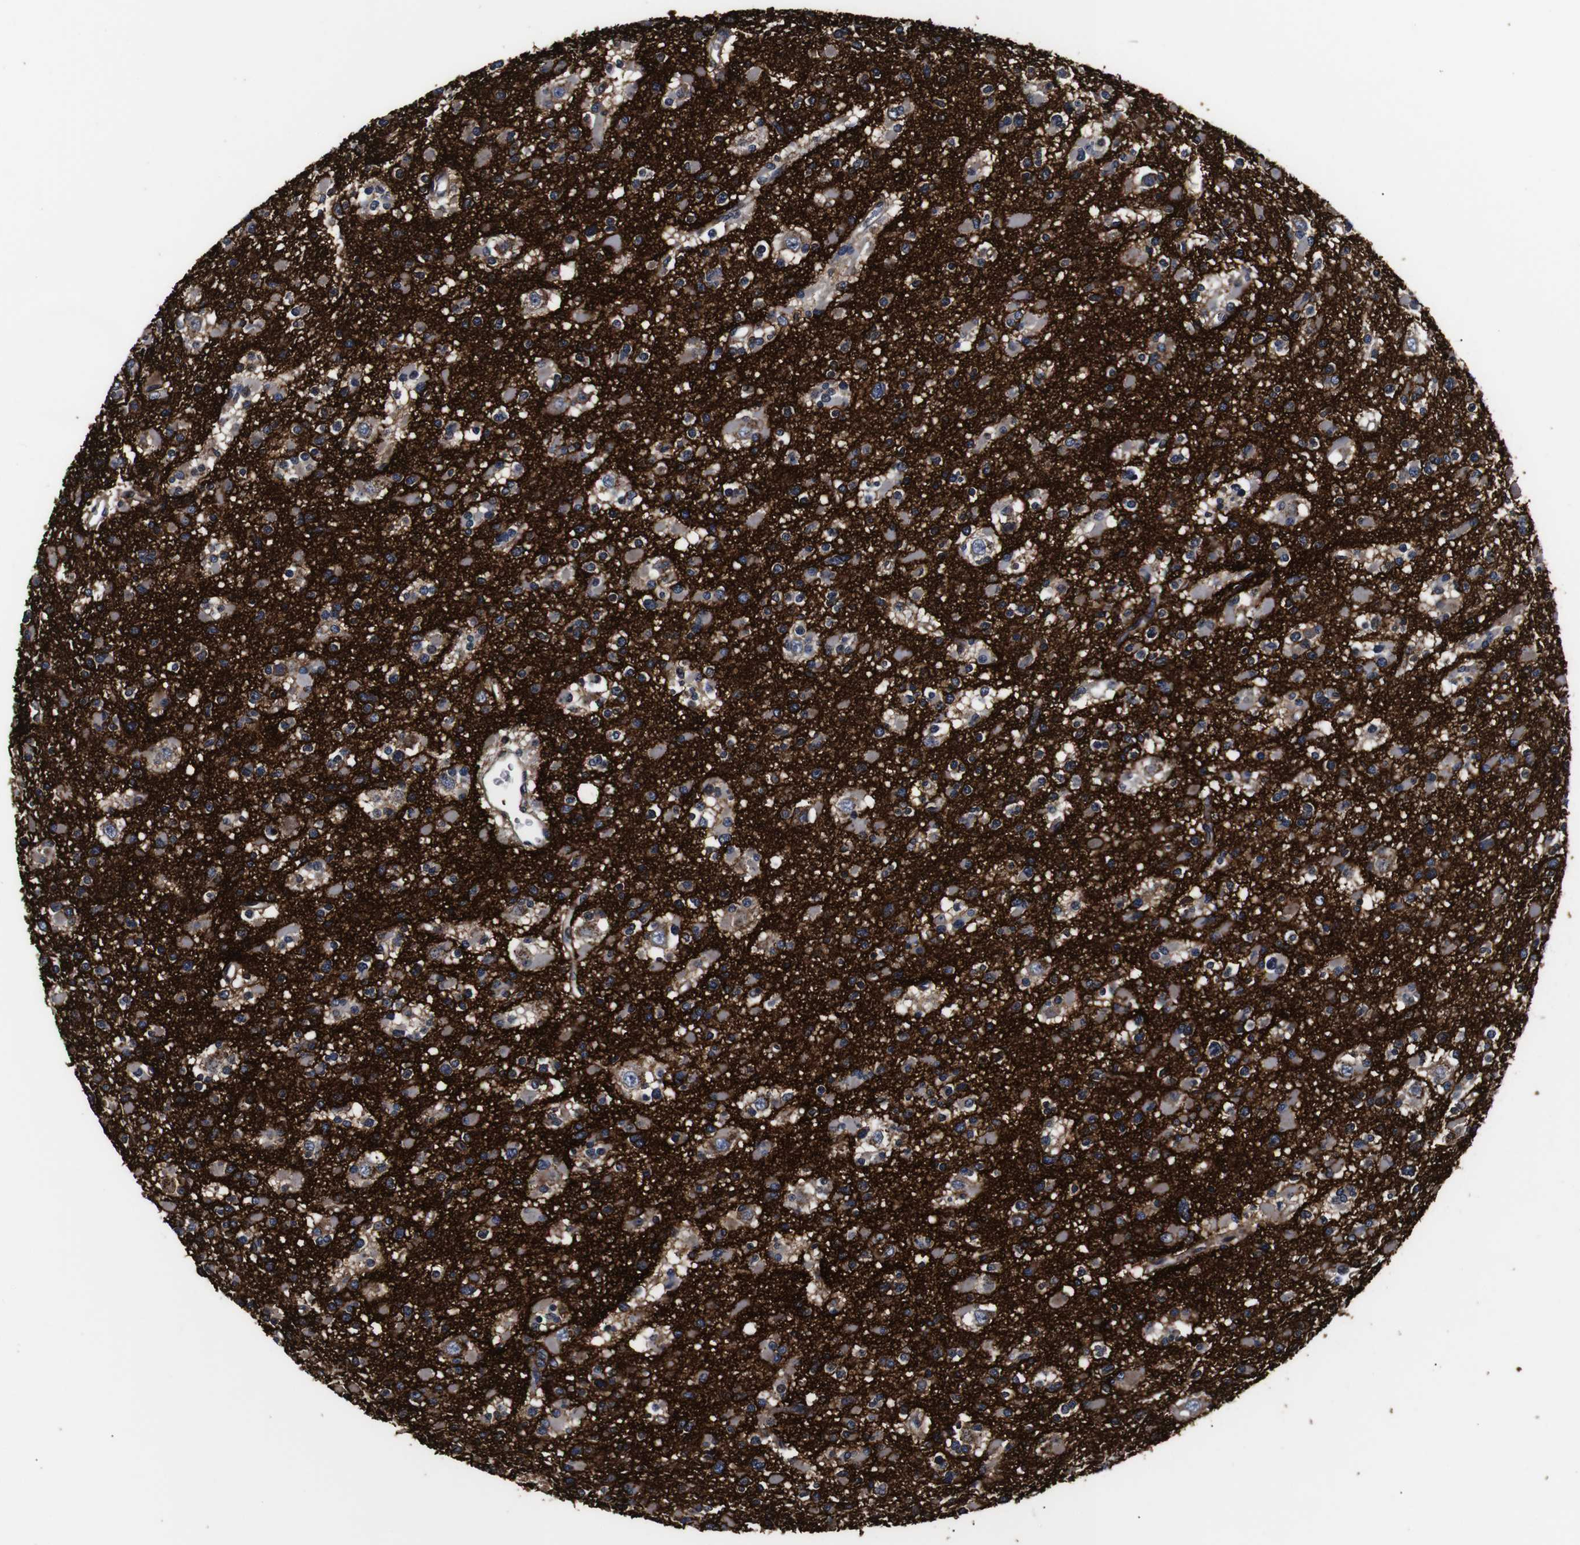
{"staining": {"intensity": "weak", "quantity": ">75%", "location": "cytoplasmic/membranous"}, "tissue": "glioma", "cell_type": "Tumor cells", "image_type": "cancer", "snomed": [{"axis": "morphology", "description": "Glioma, malignant, Low grade"}, {"axis": "topography", "description": "Brain"}], "caption": "About >75% of tumor cells in human glioma display weak cytoplasmic/membranous protein expression as visualized by brown immunohistochemical staining.", "gene": "GAP43", "patient": {"sex": "female", "age": 22}}